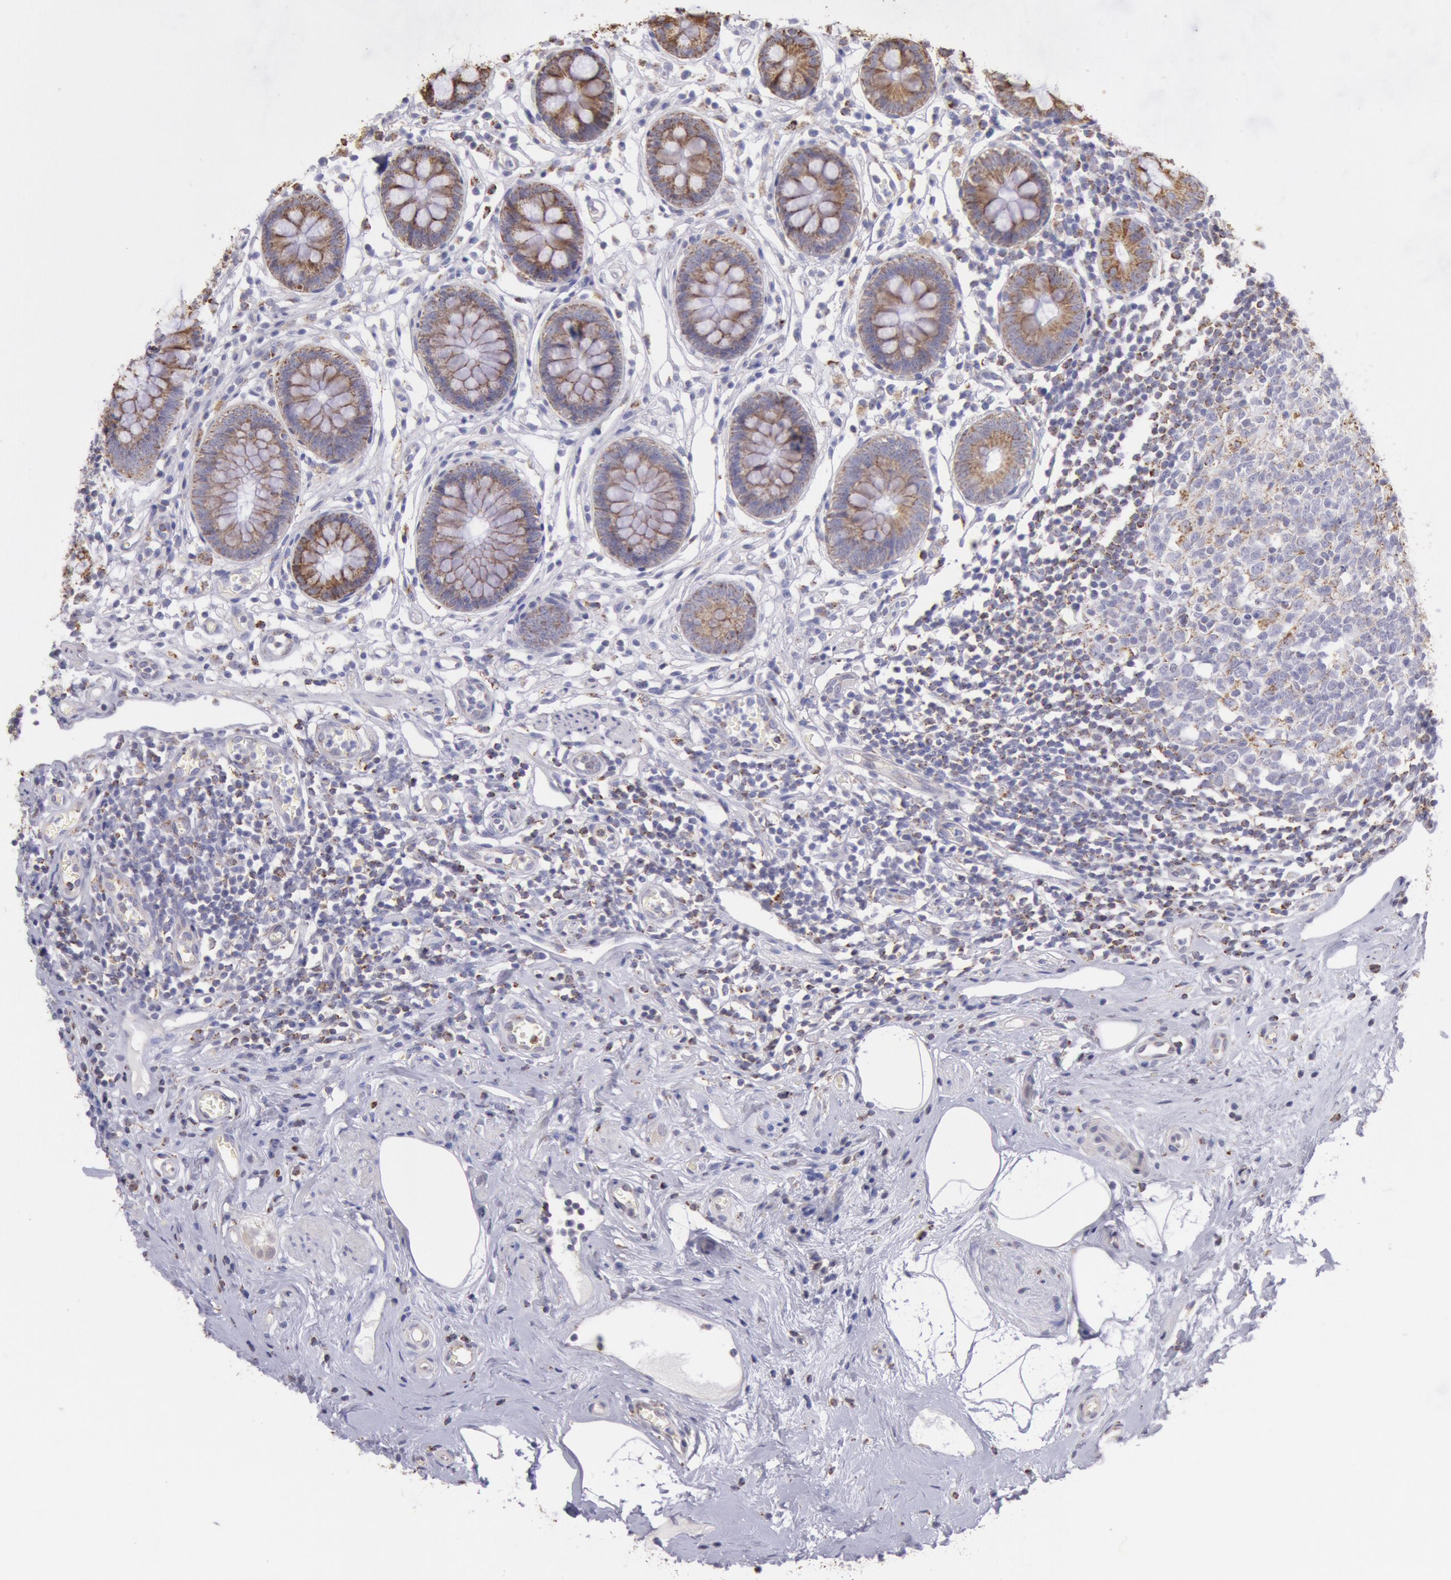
{"staining": {"intensity": "weak", "quantity": ">75%", "location": "cytoplasmic/membranous"}, "tissue": "appendix", "cell_type": "Glandular cells", "image_type": "normal", "snomed": [{"axis": "morphology", "description": "Normal tissue, NOS"}, {"axis": "topography", "description": "Appendix"}], "caption": "DAB (3,3'-diaminobenzidine) immunohistochemical staining of normal appendix reveals weak cytoplasmic/membranous protein positivity in about >75% of glandular cells.", "gene": "FRMD6", "patient": {"sex": "male", "age": 38}}